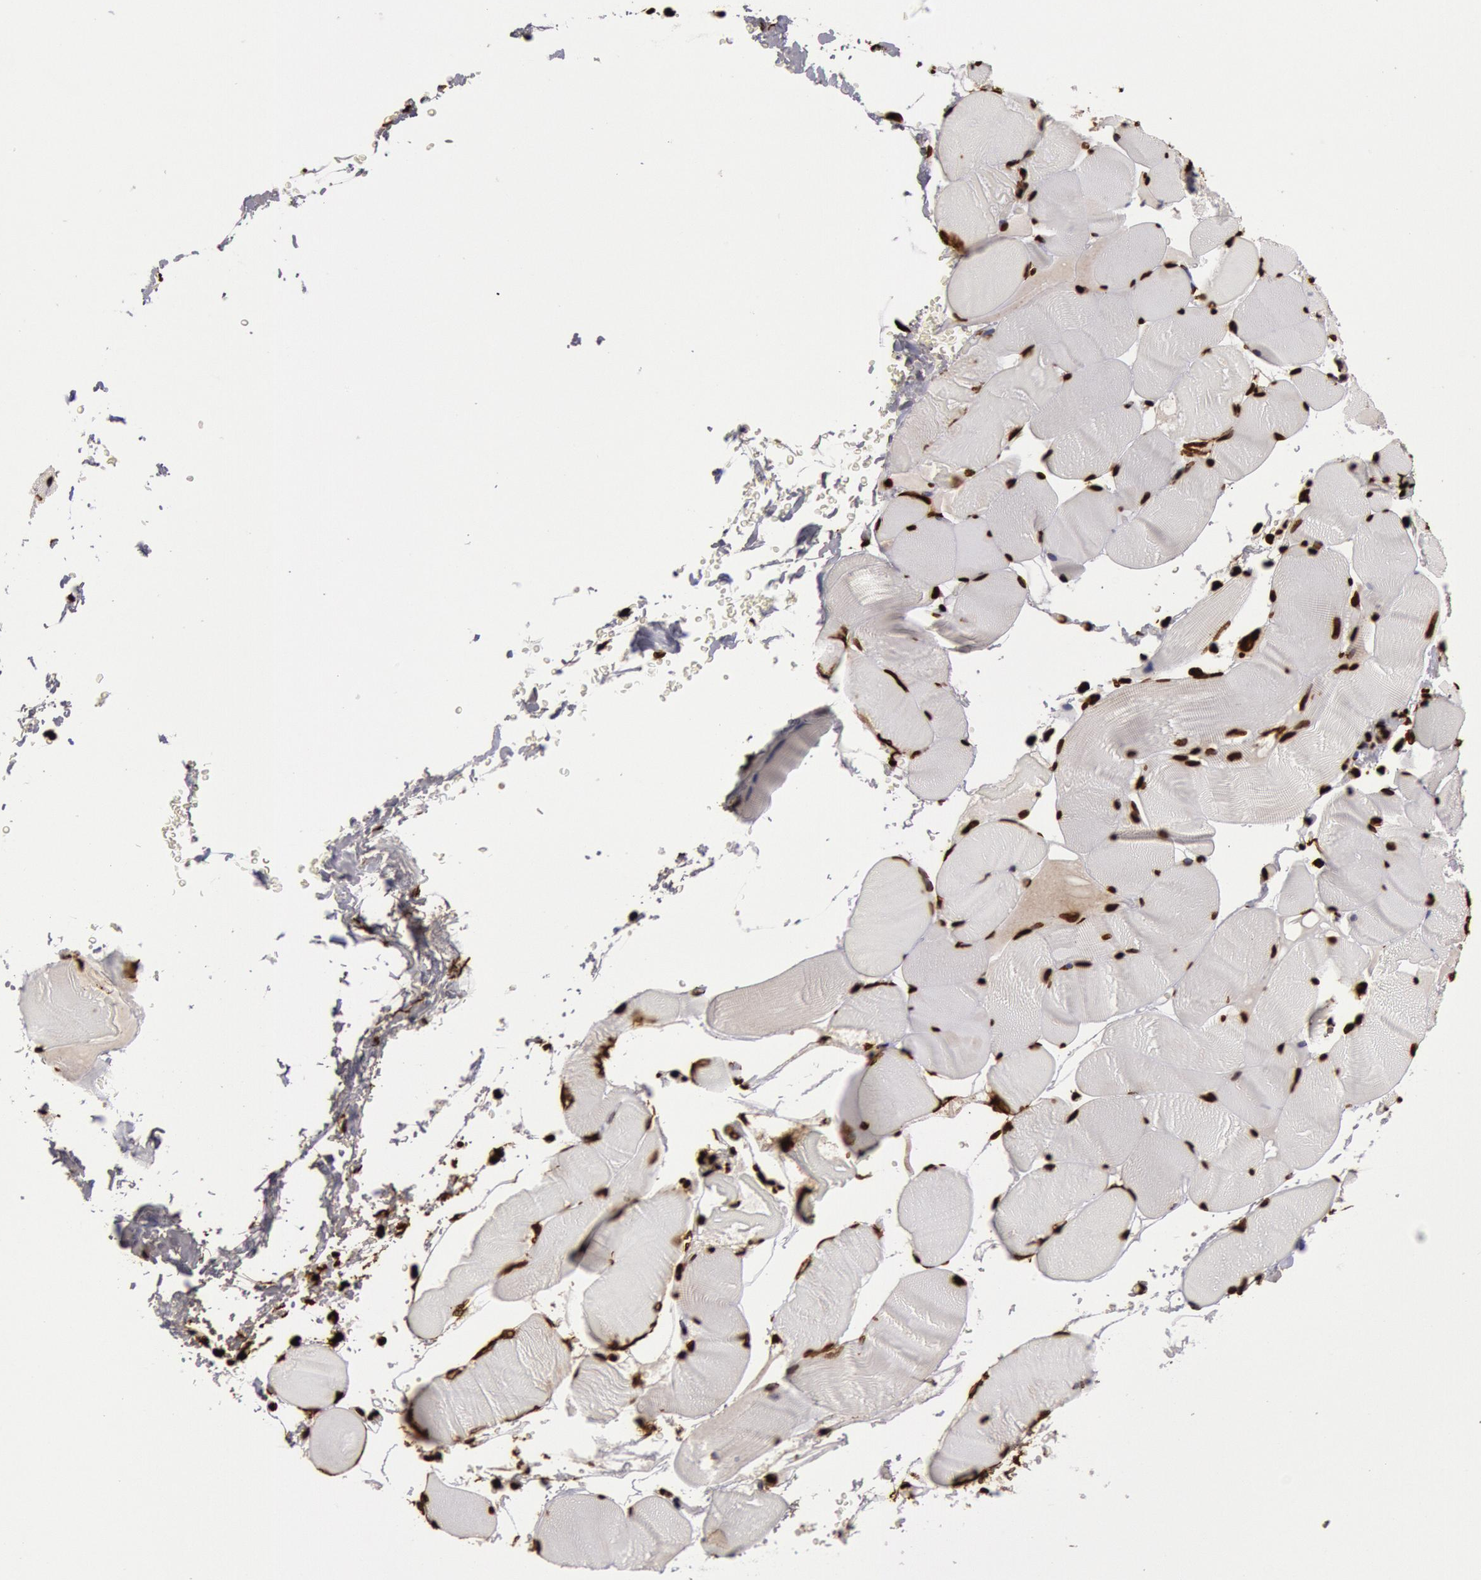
{"staining": {"intensity": "strong", "quantity": ">75%", "location": "nuclear"}, "tissue": "skeletal muscle", "cell_type": "Myocytes", "image_type": "normal", "snomed": [{"axis": "morphology", "description": "Normal tissue, NOS"}, {"axis": "topography", "description": "Skeletal muscle"}], "caption": "Myocytes exhibit high levels of strong nuclear expression in about >75% of cells in normal skeletal muscle.", "gene": "H3", "patient": {"sex": "male", "age": 62}}